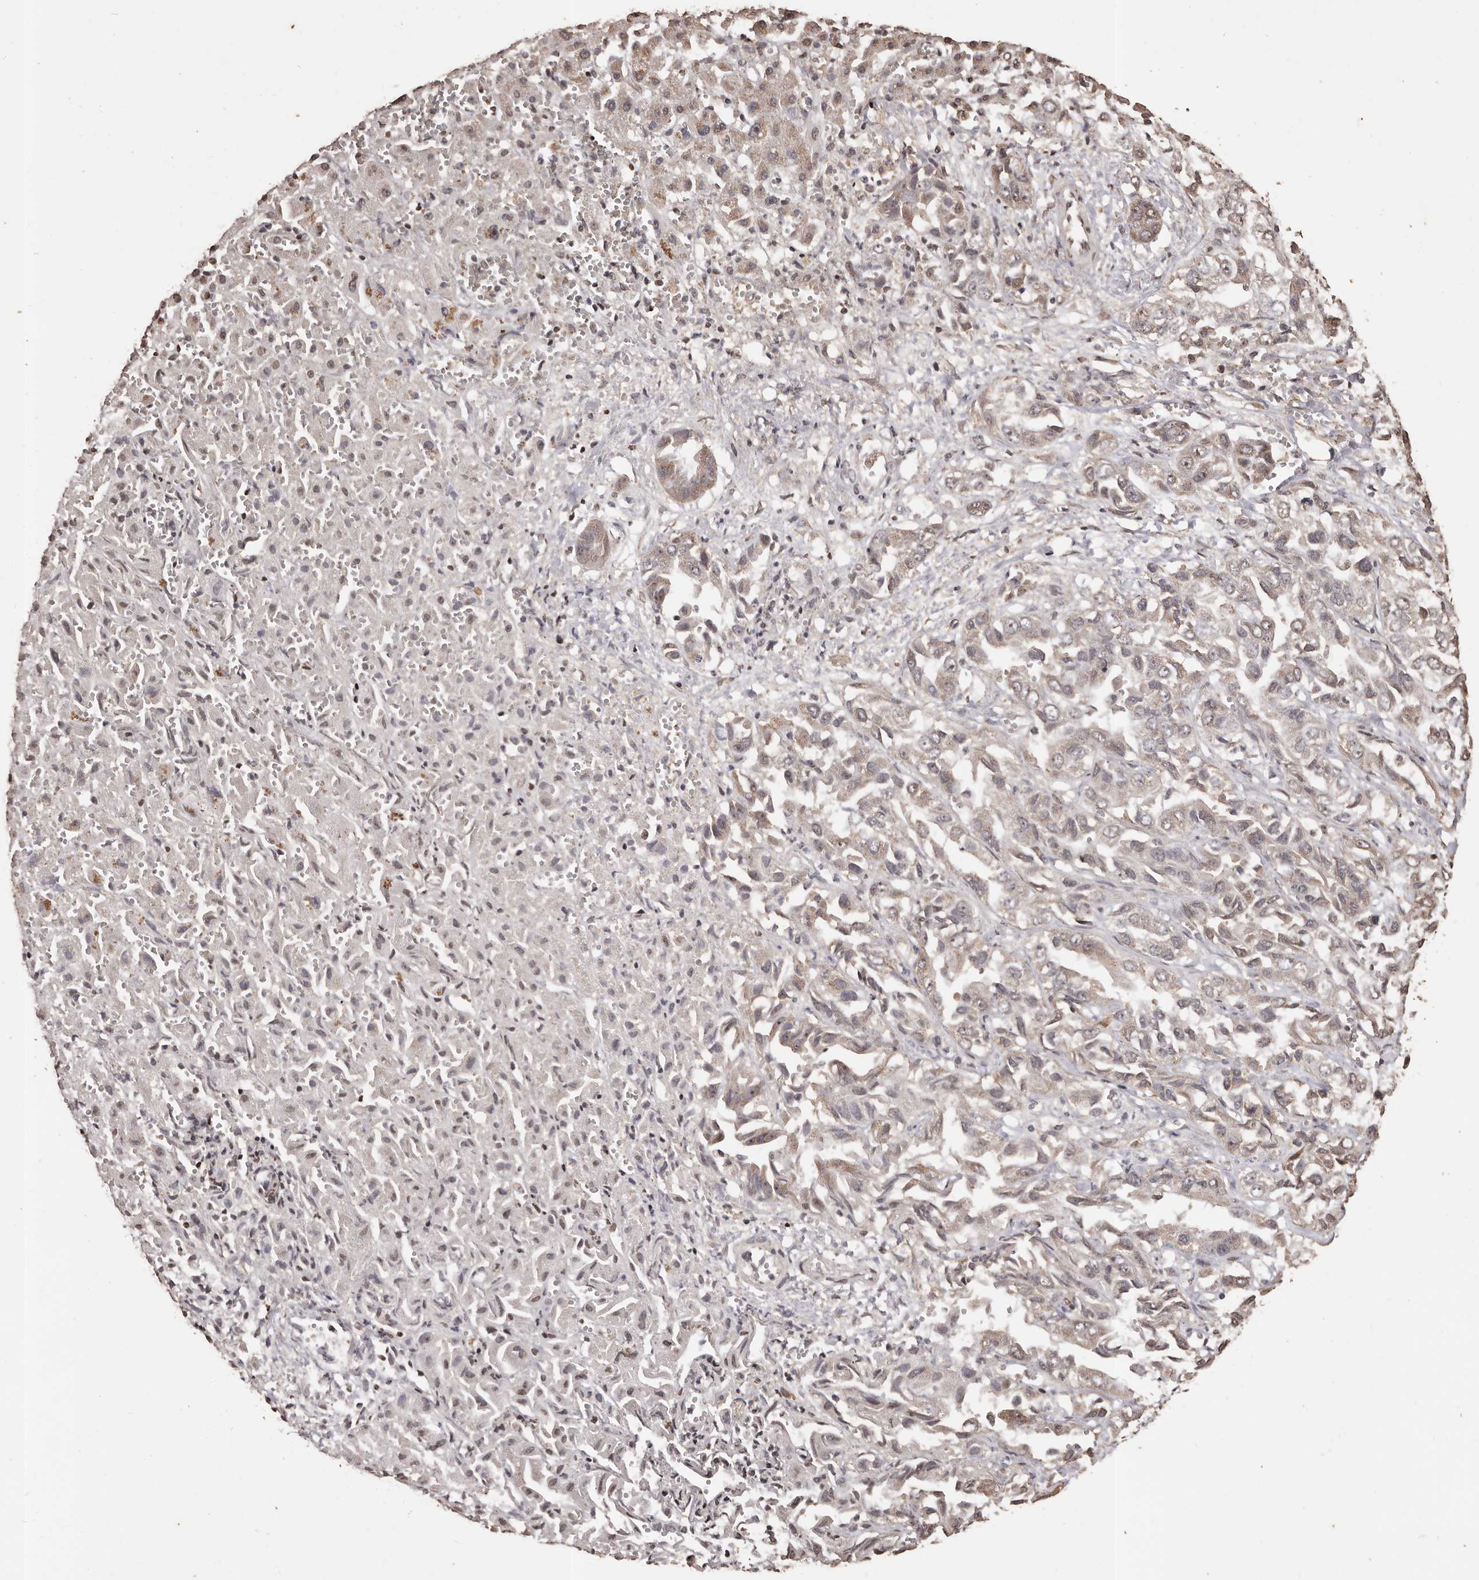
{"staining": {"intensity": "weak", "quantity": ">75%", "location": "cytoplasmic/membranous"}, "tissue": "liver cancer", "cell_type": "Tumor cells", "image_type": "cancer", "snomed": [{"axis": "morphology", "description": "Cholangiocarcinoma"}, {"axis": "topography", "description": "Liver"}], "caption": "Liver cholangiocarcinoma was stained to show a protein in brown. There is low levels of weak cytoplasmic/membranous expression in approximately >75% of tumor cells. Nuclei are stained in blue.", "gene": "NAV1", "patient": {"sex": "female", "age": 52}}